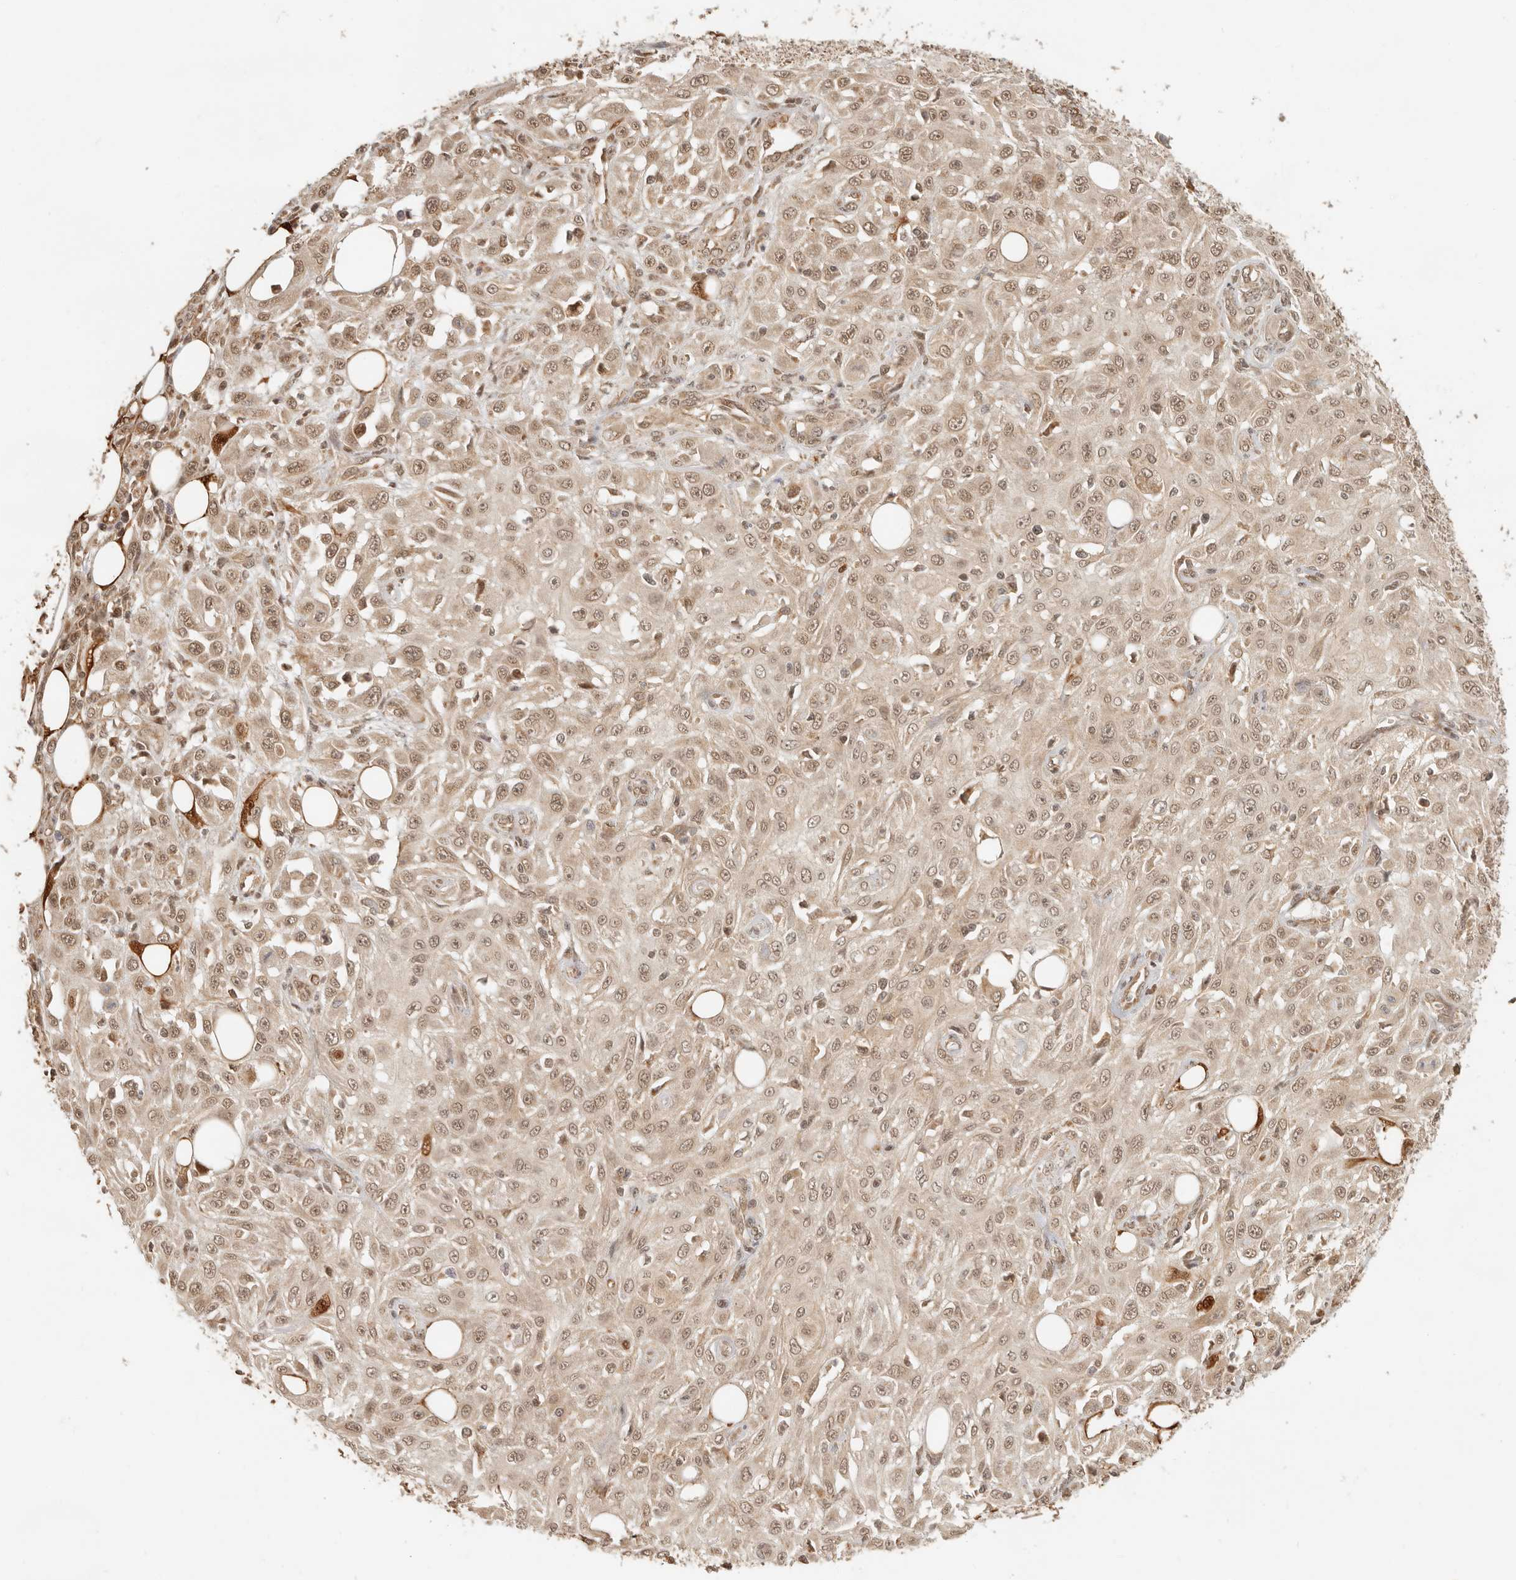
{"staining": {"intensity": "moderate", "quantity": ">75%", "location": "nuclear"}, "tissue": "skin cancer", "cell_type": "Tumor cells", "image_type": "cancer", "snomed": [{"axis": "morphology", "description": "Squamous cell carcinoma, NOS"}, {"axis": "morphology", "description": "Squamous cell carcinoma, metastatic, NOS"}, {"axis": "topography", "description": "Skin"}, {"axis": "topography", "description": "Lymph node"}], "caption": "High-magnification brightfield microscopy of skin cancer (squamous cell carcinoma) stained with DAB (brown) and counterstained with hematoxylin (blue). tumor cells exhibit moderate nuclear expression is identified in about>75% of cells. (DAB (3,3'-diaminobenzidine) IHC, brown staining for protein, blue staining for nuclei).", "gene": "BAALC", "patient": {"sex": "male", "age": 75}}